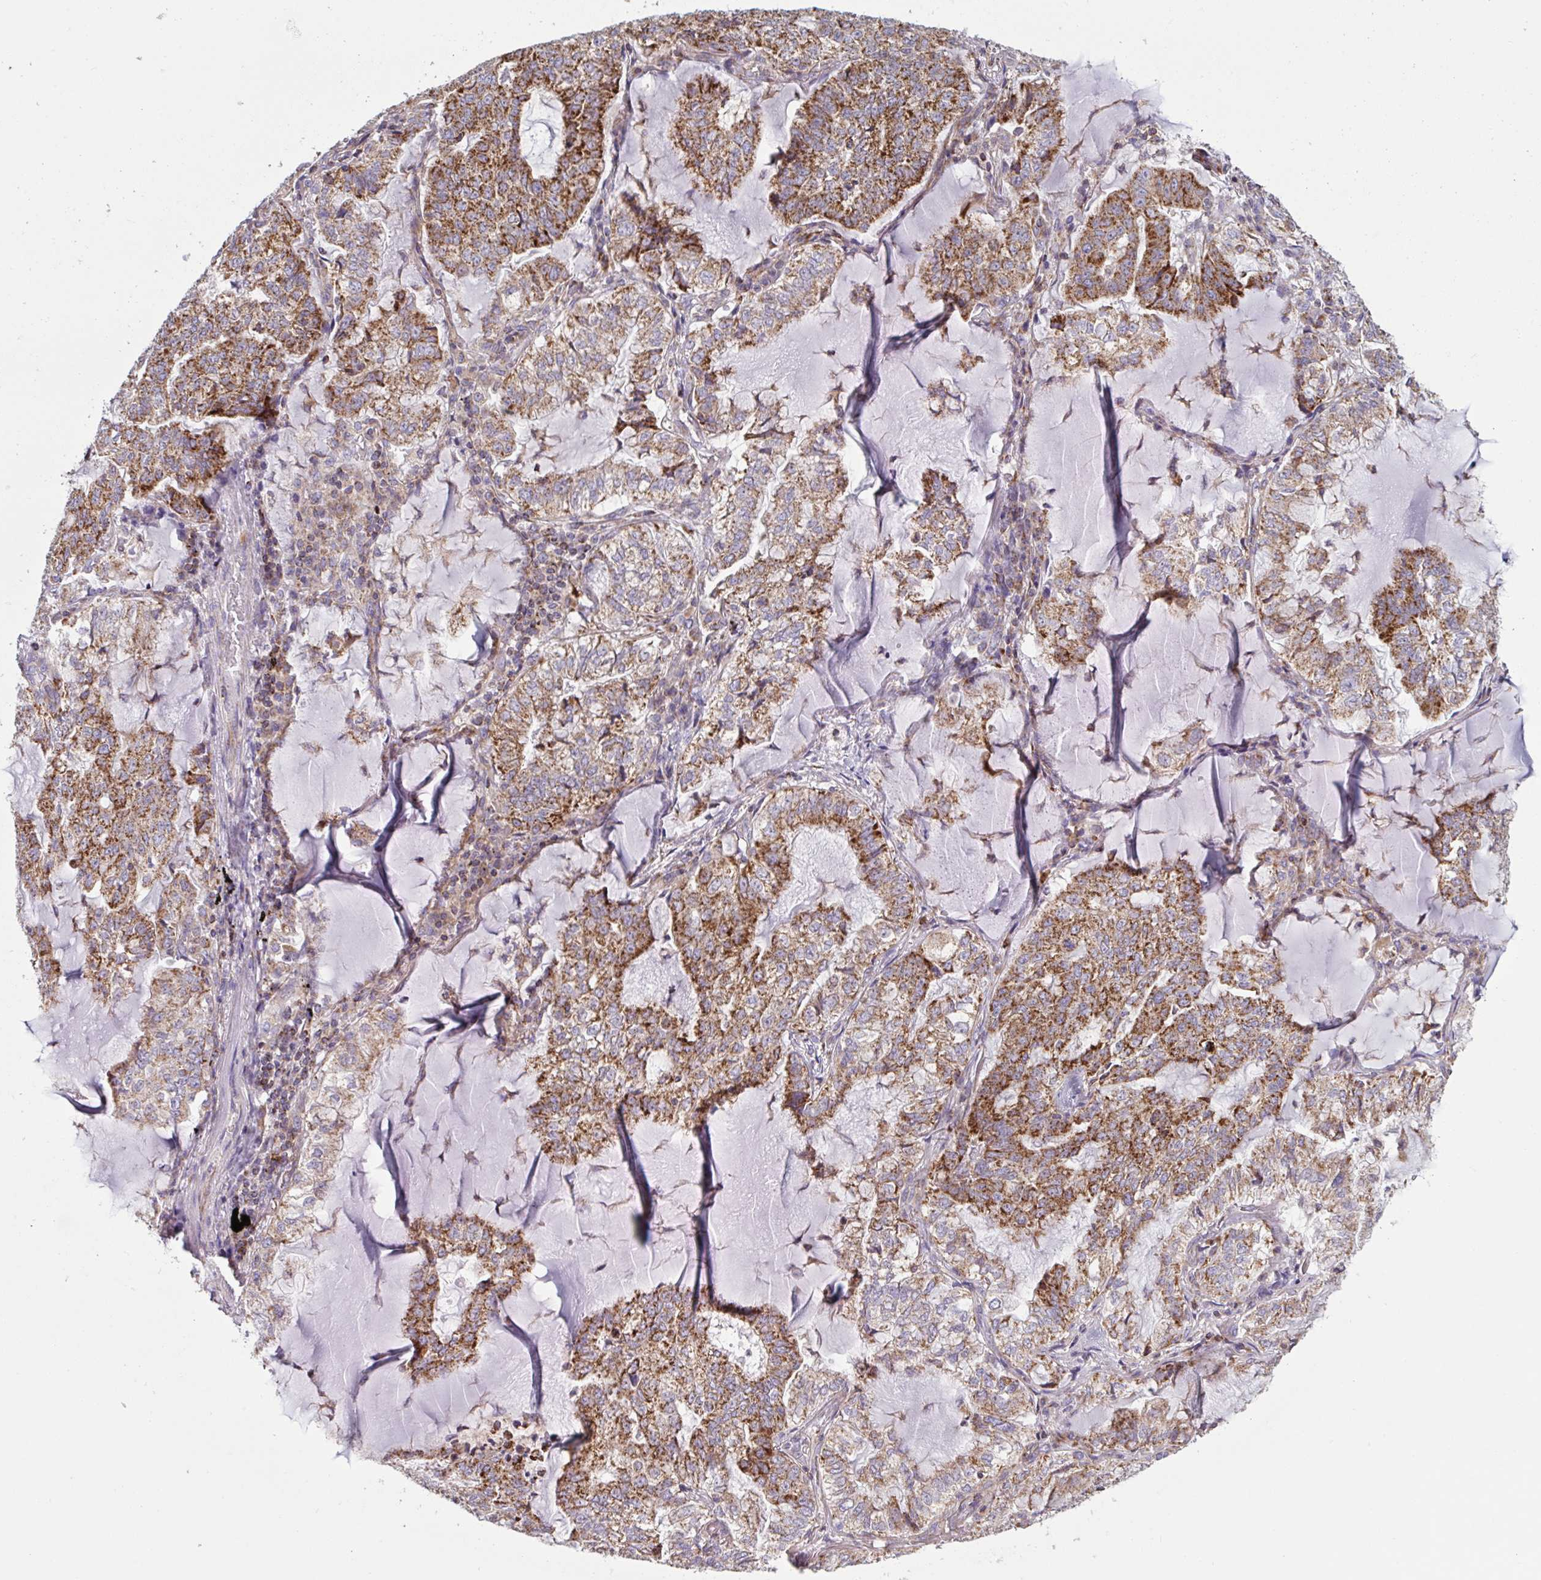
{"staining": {"intensity": "moderate", "quantity": "25%-75%", "location": "cytoplasmic/membranous"}, "tissue": "lung cancer", "cell_type": "Tumor cells", "image_type": "cancer", "snomed": [{"axis": "morphology", "description": "Adenocarcinoma, NOS"}, {"axis": "topography", "description": "Lymph node"}, {"axis": "topography", "description": "Lung"}], "caption": "The photomicrograph exhibits immunohistochemical staining of lung adenocarcinoma. There is moderate cytoplasmic/membranous expression is seen in approximately 25%-75% of tumor cells.", "gene": "MICOS10", "patient": {"sex": "male", "age": 66}}